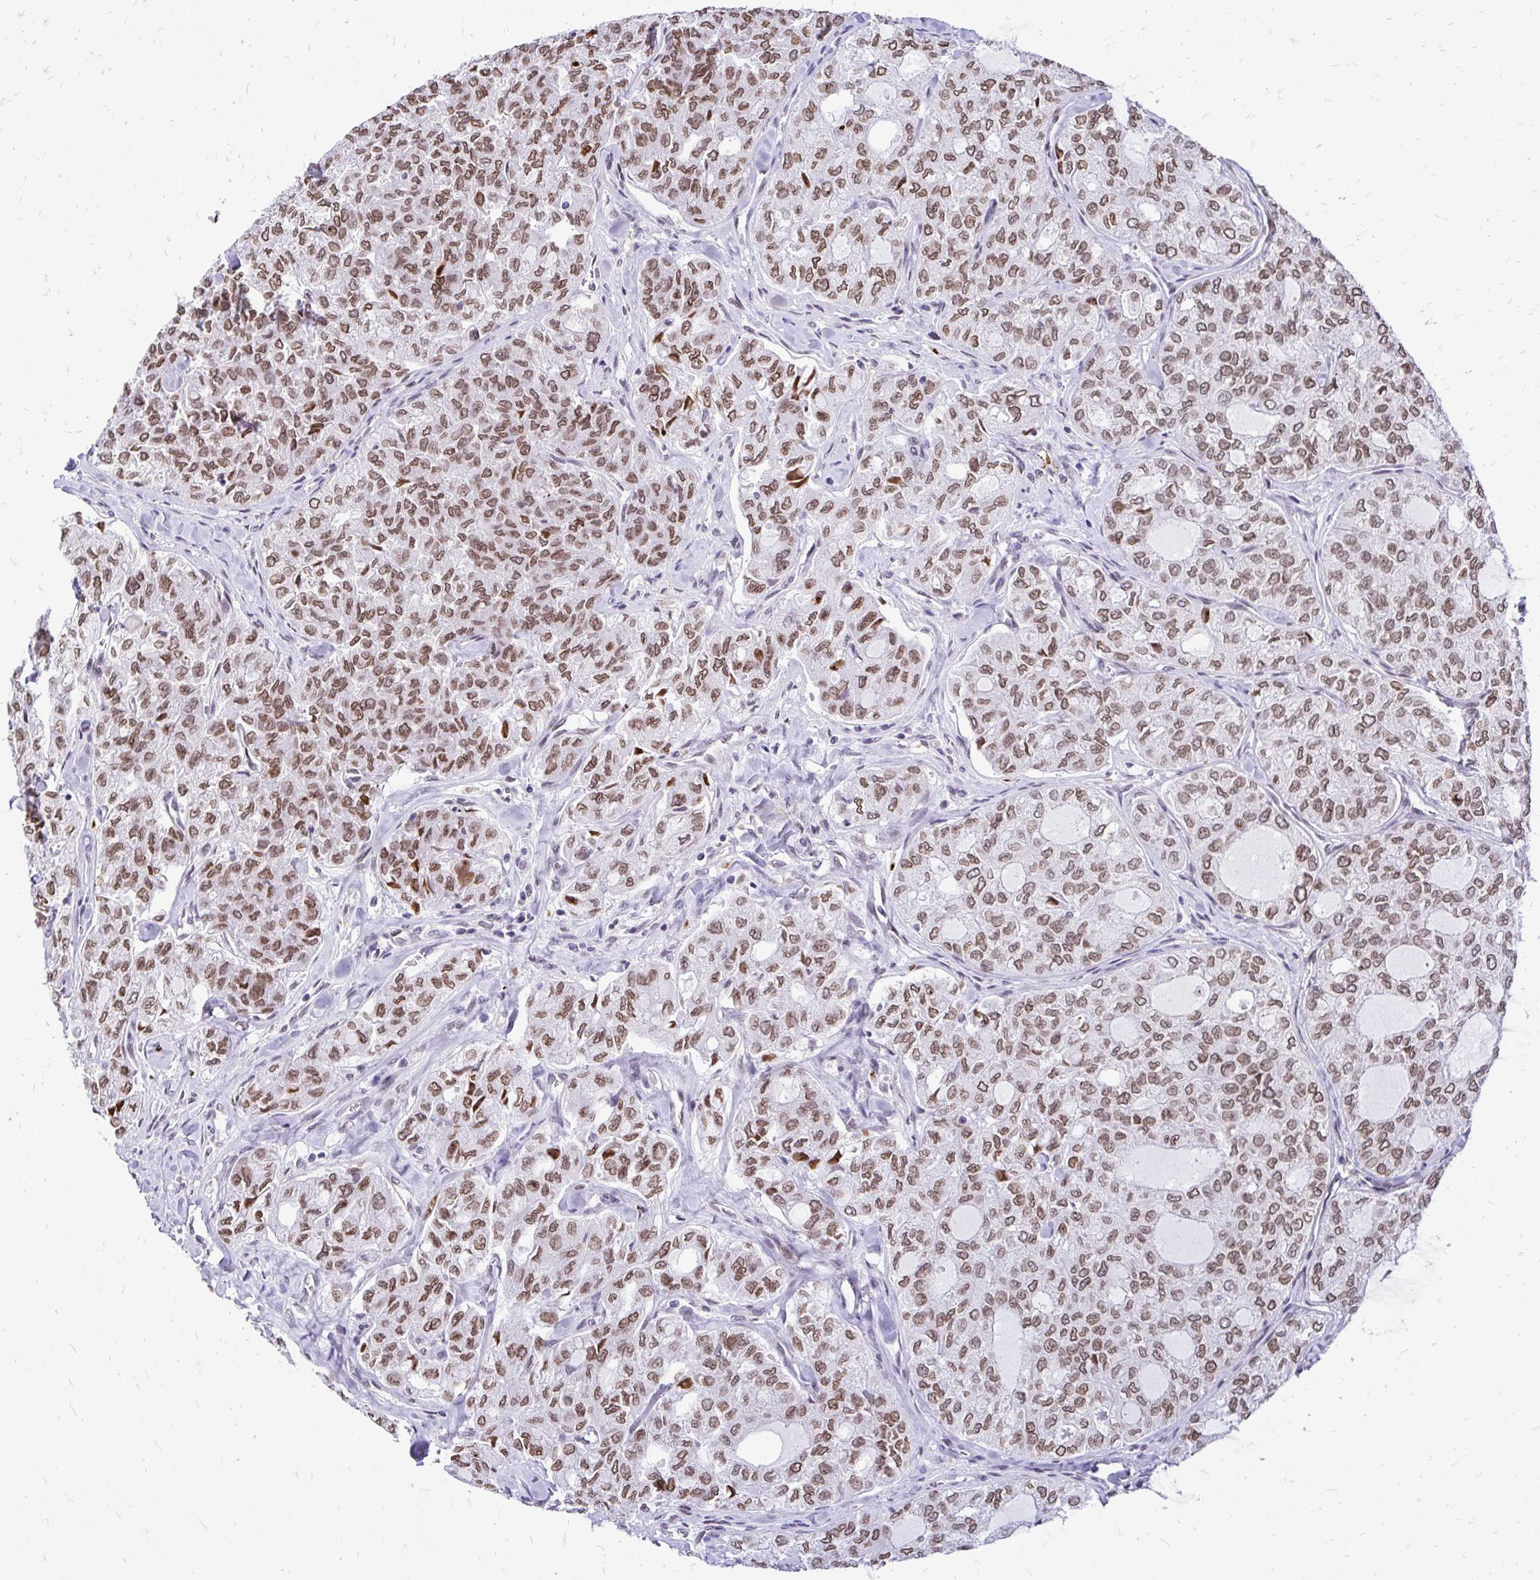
{"staining": {"intensity": "moderate", "quantity": ">75%", "location": "cytoplasmic/membranous,nuclear"}, "tissue": "thyroid cancer", "cell_type": "Tumor cells", "image_type": "cancer", "snomed": [{"axis": "morphology", "description": "Follicular adenoma carcinoma, NOS"}, {"axis": "topography", "description": "Thyroid gland"}], "caption": "Approximately >75% of tumor cells in thyroid cancer demonstrate moderate cytoplasmic/membranous and nuclear protein positivity as visualized by brown immunohistochemical staining.", "gene": "BANF1", "patient": {"sex": "male", "age": 75}}